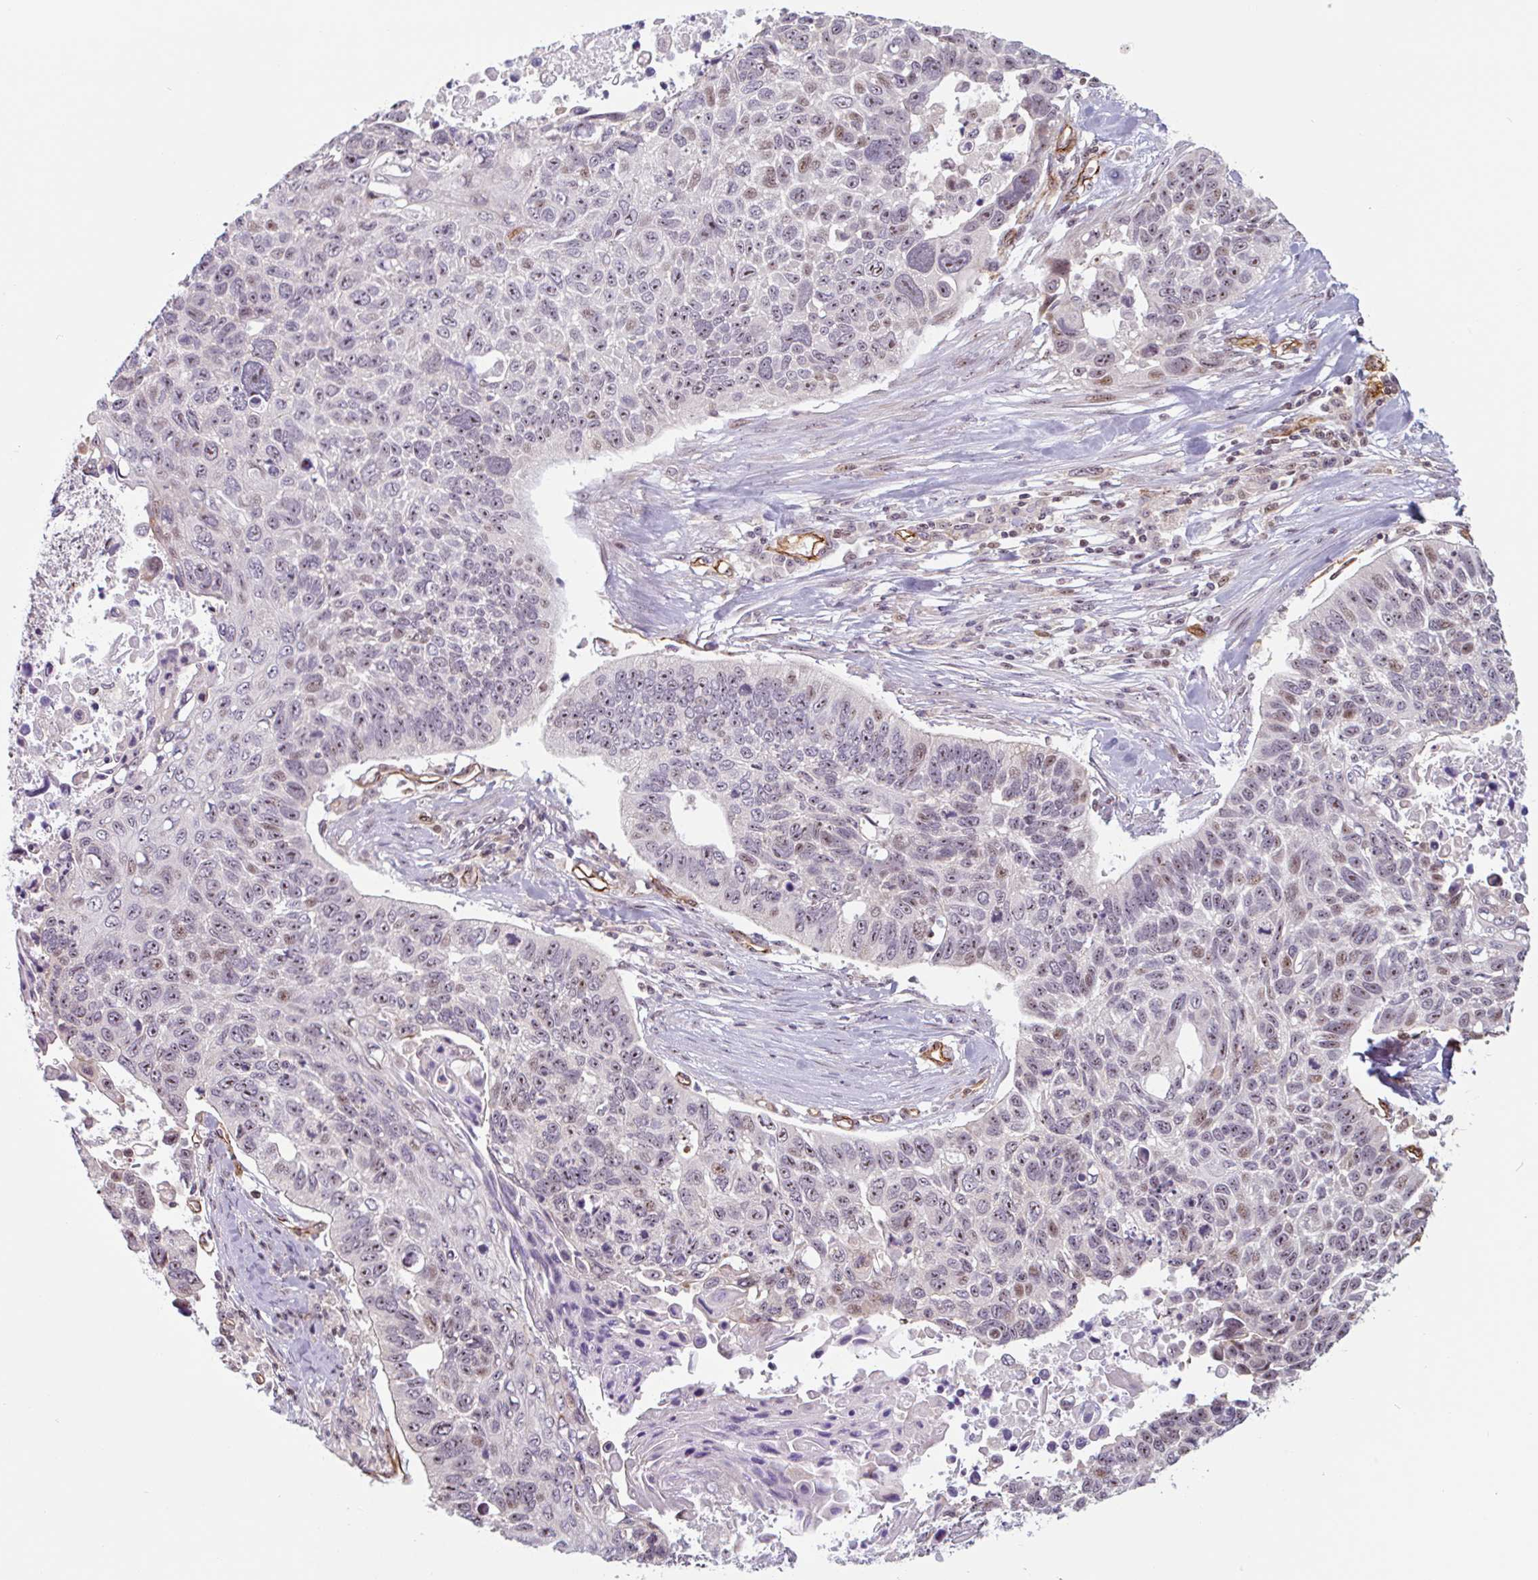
{"staining": {"intensity": "moderate", "quantity": "<25%", "location": "nuclear"}, "tissue": "lung cancer", "cell_type": "Tumor cells", "image_type": "cancer", "snomed": [{"axis": "morphology", "description": "Squamous cell carcinoma, NOS"}, {"axis": "topography", "description": "Lung"}], "caption": "This photomicrograph demonstrates IHC staining of human lung squamous cell carcinoma, with low moderate nuclear expression in about <25% of tumor cells.", "gene": "ZNF689", "patient": {"sex": "male", "age": 62}}